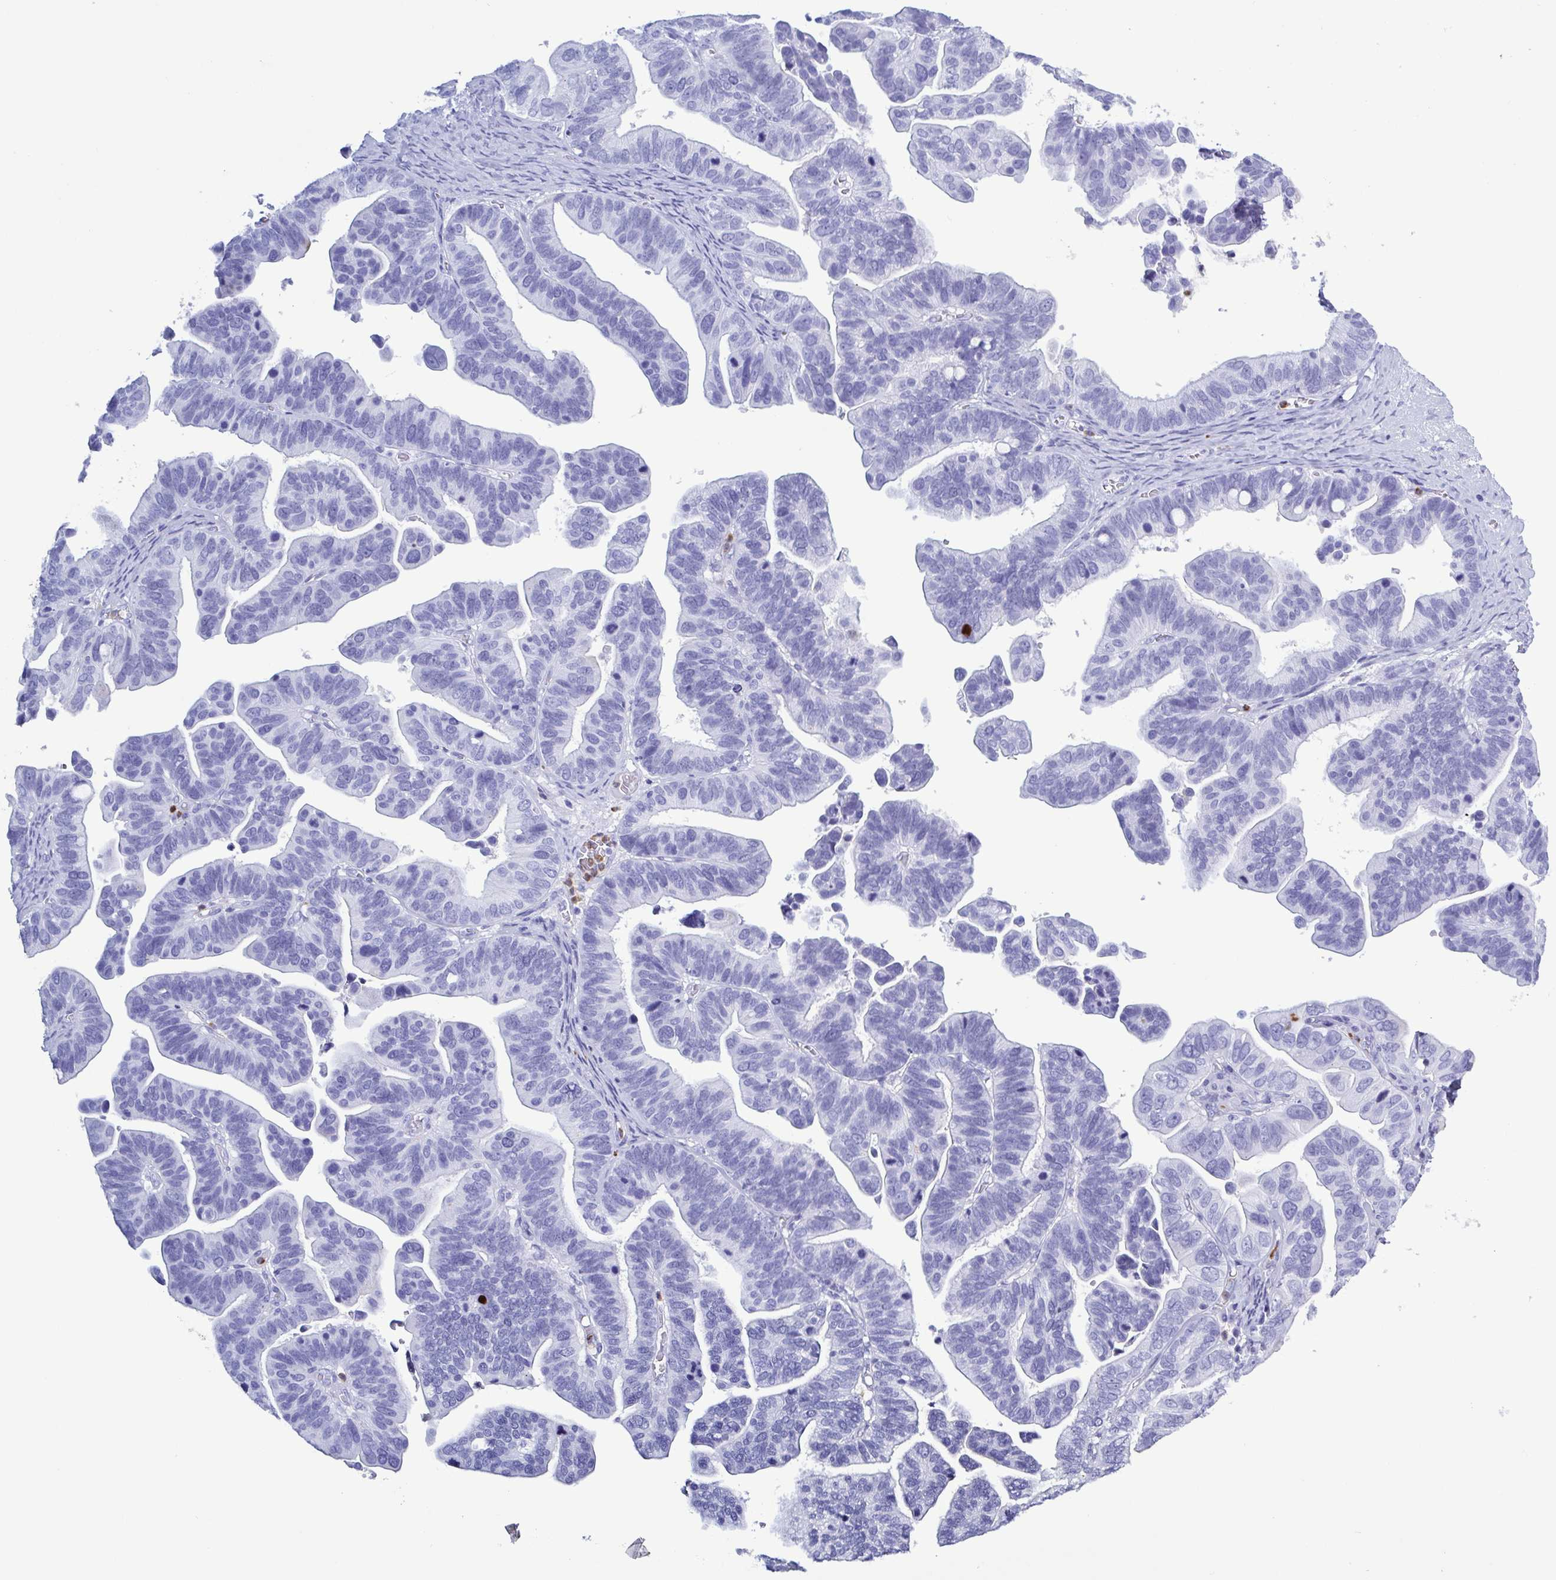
{"staining": {"intensity": "negative", "quantity": "none", "location": "none"}, "tissue": "ovarian cancer", "cell_type": "Tumor cells", "image_type": "cancer", "snomed": [{"axis": "morphology", "description": "Cystadenocarcinoma, serous, NOS"}, {"axis": "topography", "description": "Ovary"}], "caption": "DAB immunohistochemical staining of human ovarian cancer (serous cystadenocarcinoma) displays no significant positivity in tumor cells. (Stains: DAB immunohistochemistry (IHC) with hematoxylin counter stain, Microscopy: brightfield microscopy at high magnification).", "gene": "LTF", "patient": {"sex": "female", "age": 56}}